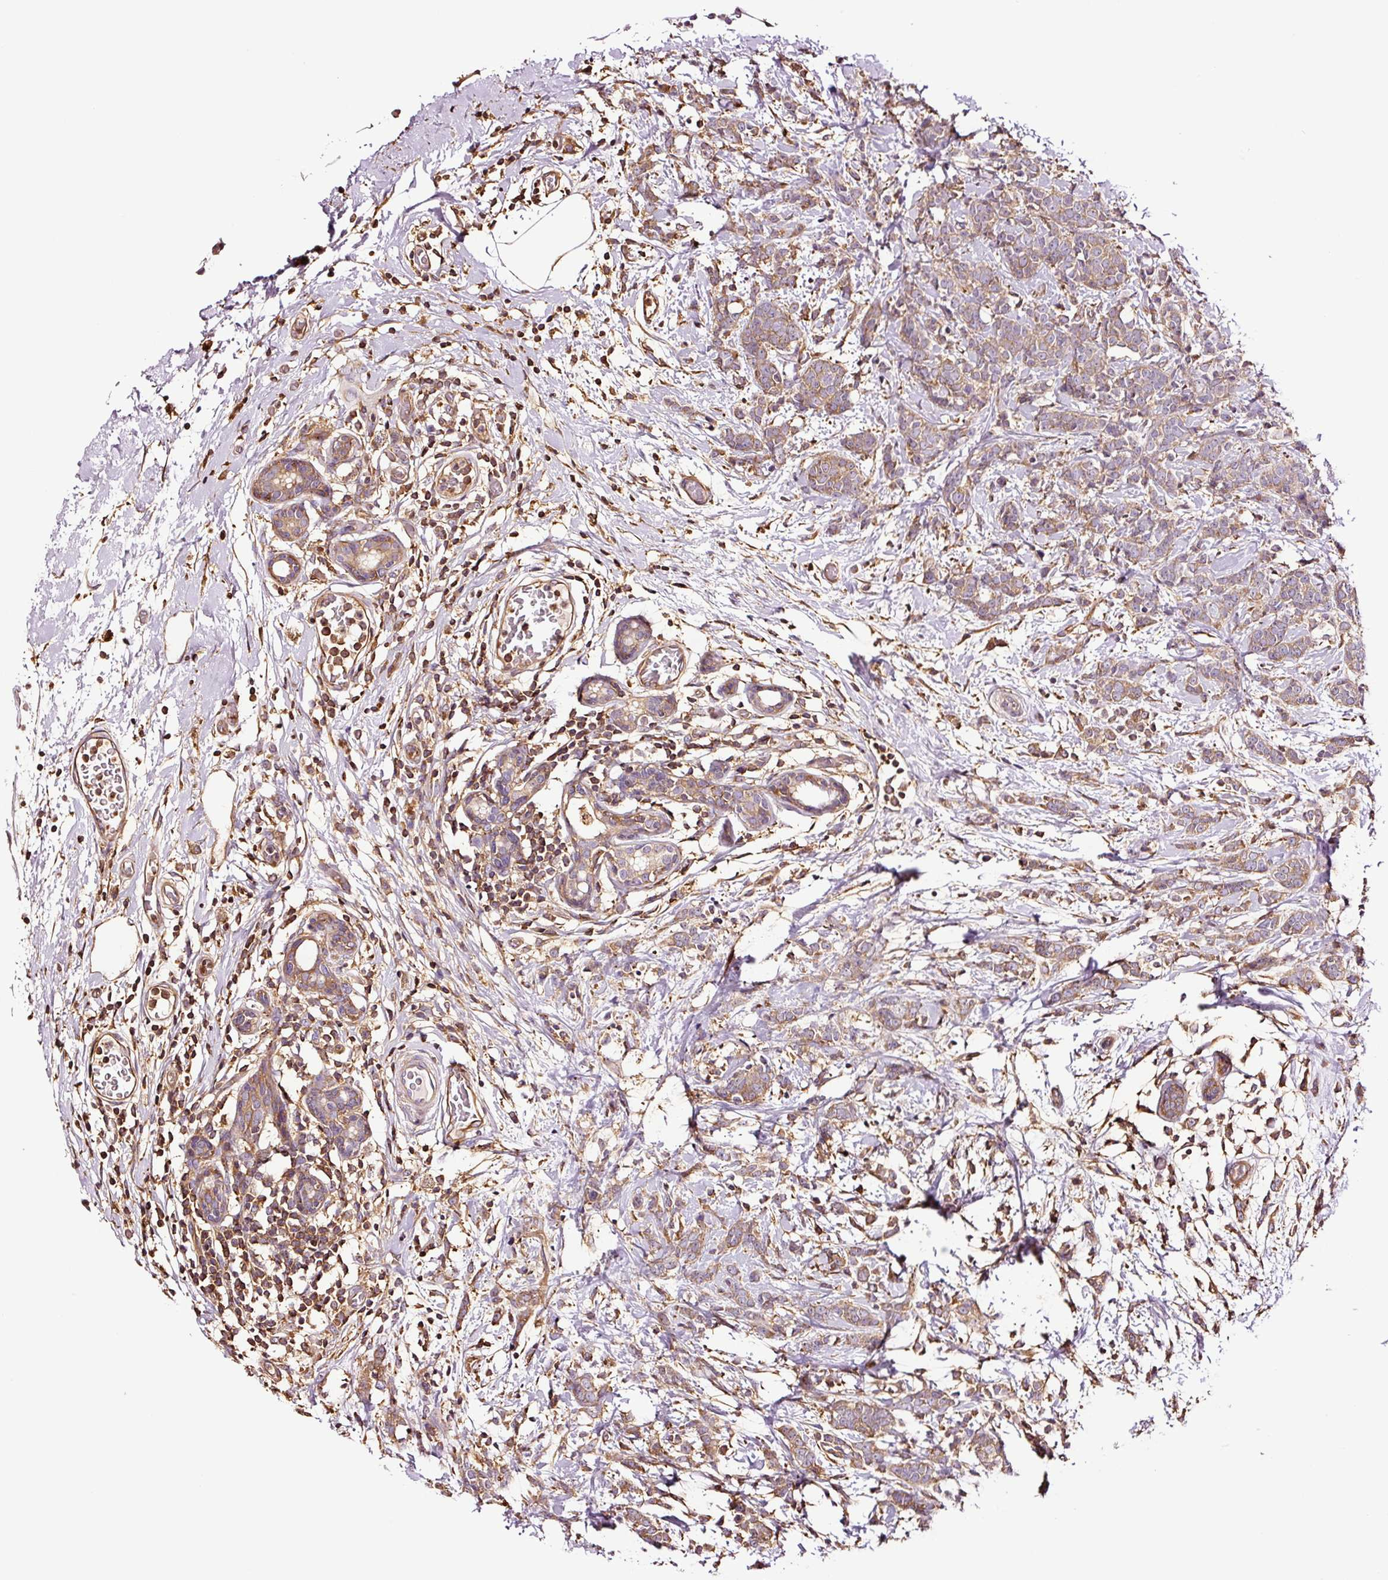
{"staining": {"intensity": "weak", "quantity": ">75%", "location": "cytoplasmic/membranous"}, "tissue": "breast cancer", "cell_type": "Tumor cells", "image_type": "cancer", "snomed": [{"axis": "morphology", "description": "Lobular carcinoma"}, {"axis": "topography", "description": "Breast"}], "caption": "Tumor cells exhibit low levels of weak cytoplasmic/membranous staining in approximately >75% of cells in human breast lobular carcinoma.", "gene": "METAP1", "patient": {"sex": "female", "age": 58}}